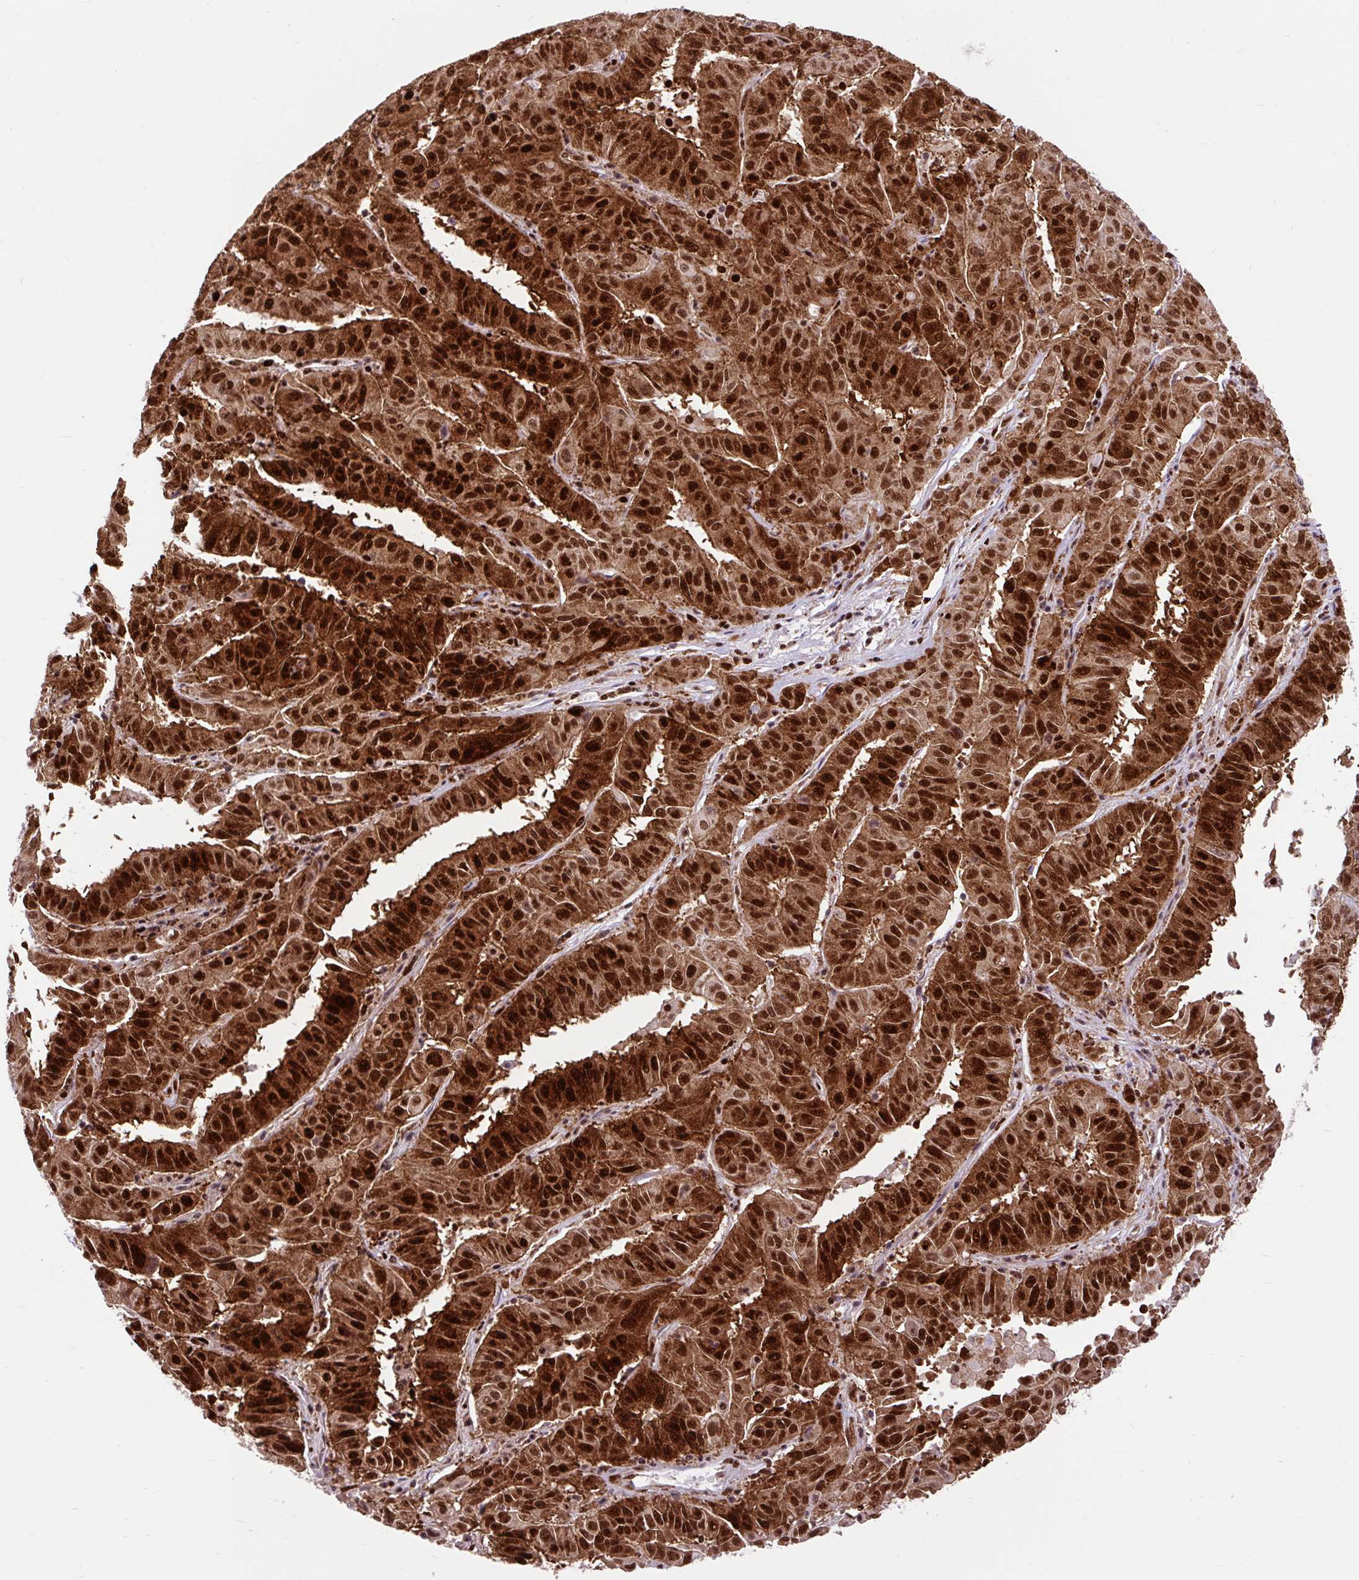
{"staining": {"intensity": "strong", "quantity": ">75%", "location": "cytoplasmic/membranous,nuclear"}, "tissue": "pancreatic cancer", "cell_type": "Tumor cells", "image_type": "cancer", "snomed": [{"axis": "morphology", "description": "Adenocarcinoma, NOS"}, {"axis": "topography", "description": "Pancreas"}], "caption": "A photomicrograph of human pancreatic cancer (adenocarcinoma) stained for a protein demonstrates strong cytoplasmic/membranous and nuclear brown staining in tumor cells.", "gene": "FUS", "patient": {"sex": "male", "age": 63}}